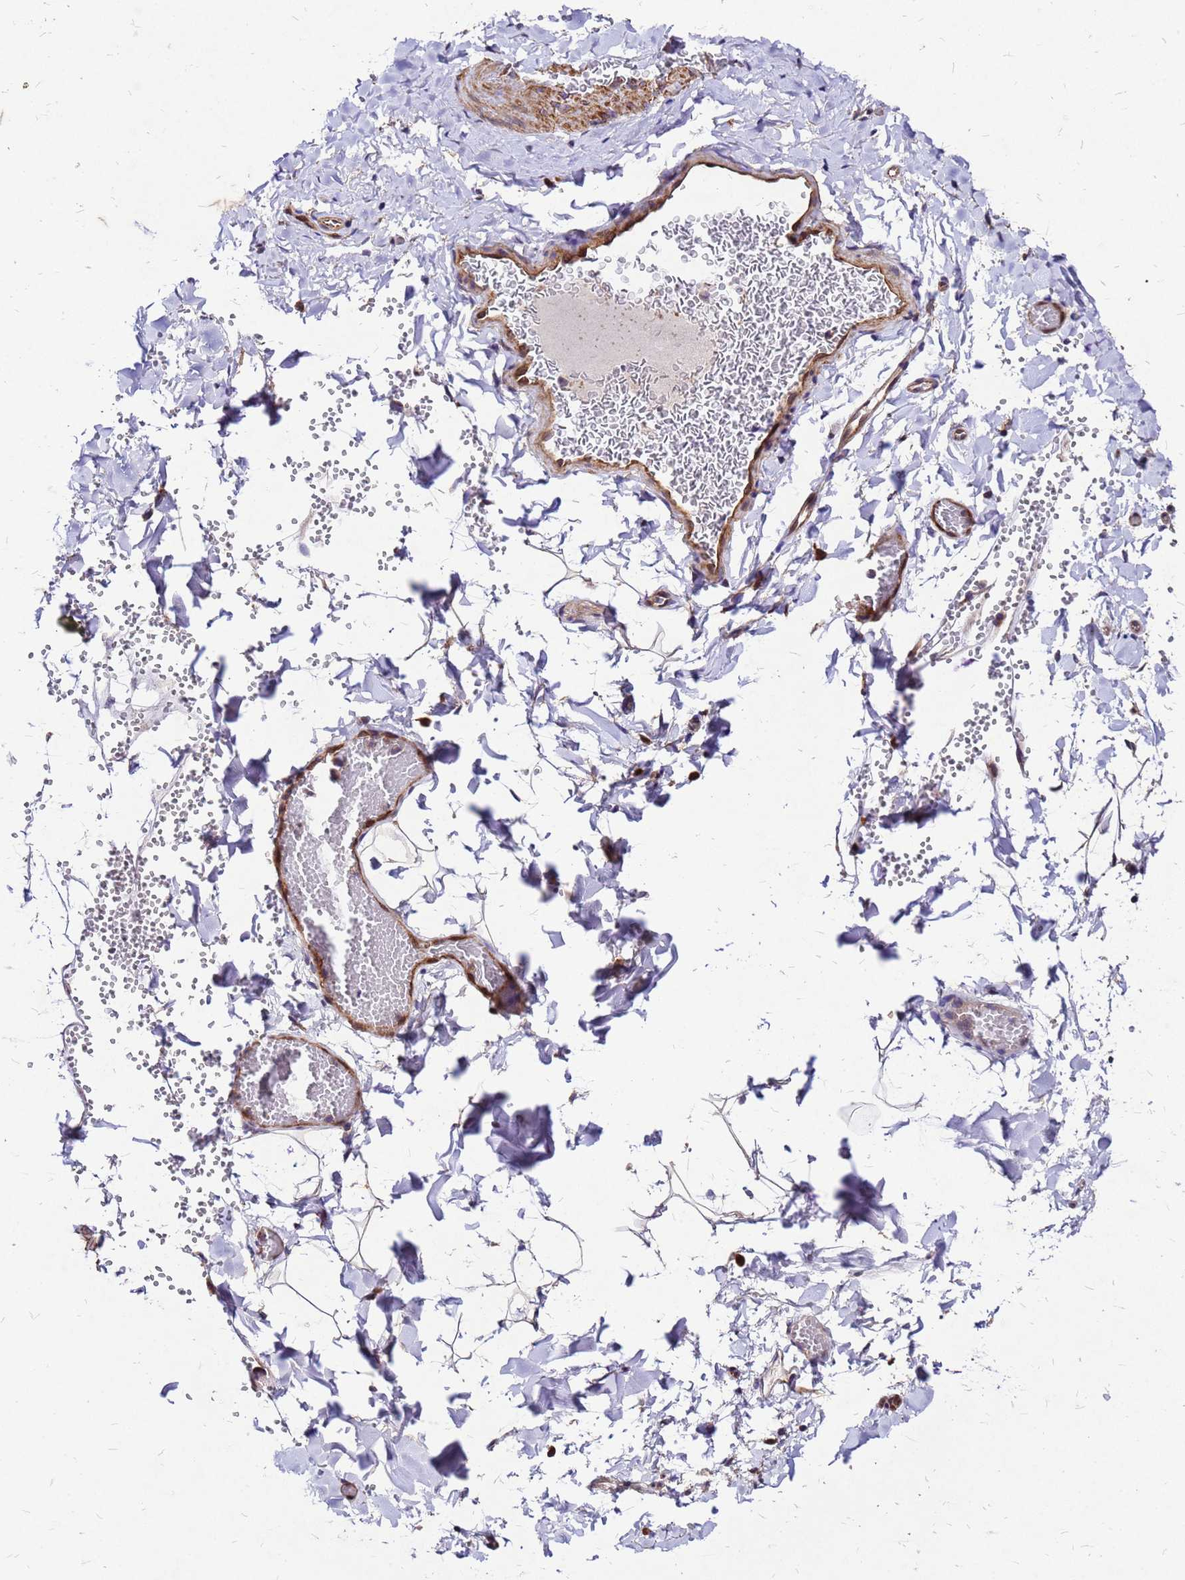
{"staining": {"intensity": "moderate", "quantity": ">75%", "location": "cytoplasmic/membranous"}, "tissue": "adipose tissue", "cell_type": "Adipocytes", "image_type": "normal", "snomed": [{"axis": "morphology", "description": "Normal tissue, NOS"}, {"axis": "topography", "description": "Gallbladder"}, {"axis": "topography", "description": "Peripheral nerve tissue"}], "caption": "Immunohistochemical staining of normal adipose tissue exhibits medium levels of moderate cytoplasmic/membranous expression in approximately >75% of adipocytes. (DAB (3,3'-diaminobenzidine) IHC with brightfield microscopy, high magnification).", "gene": "DUSP23", "patient": {"sex": "male", "age": 38}}